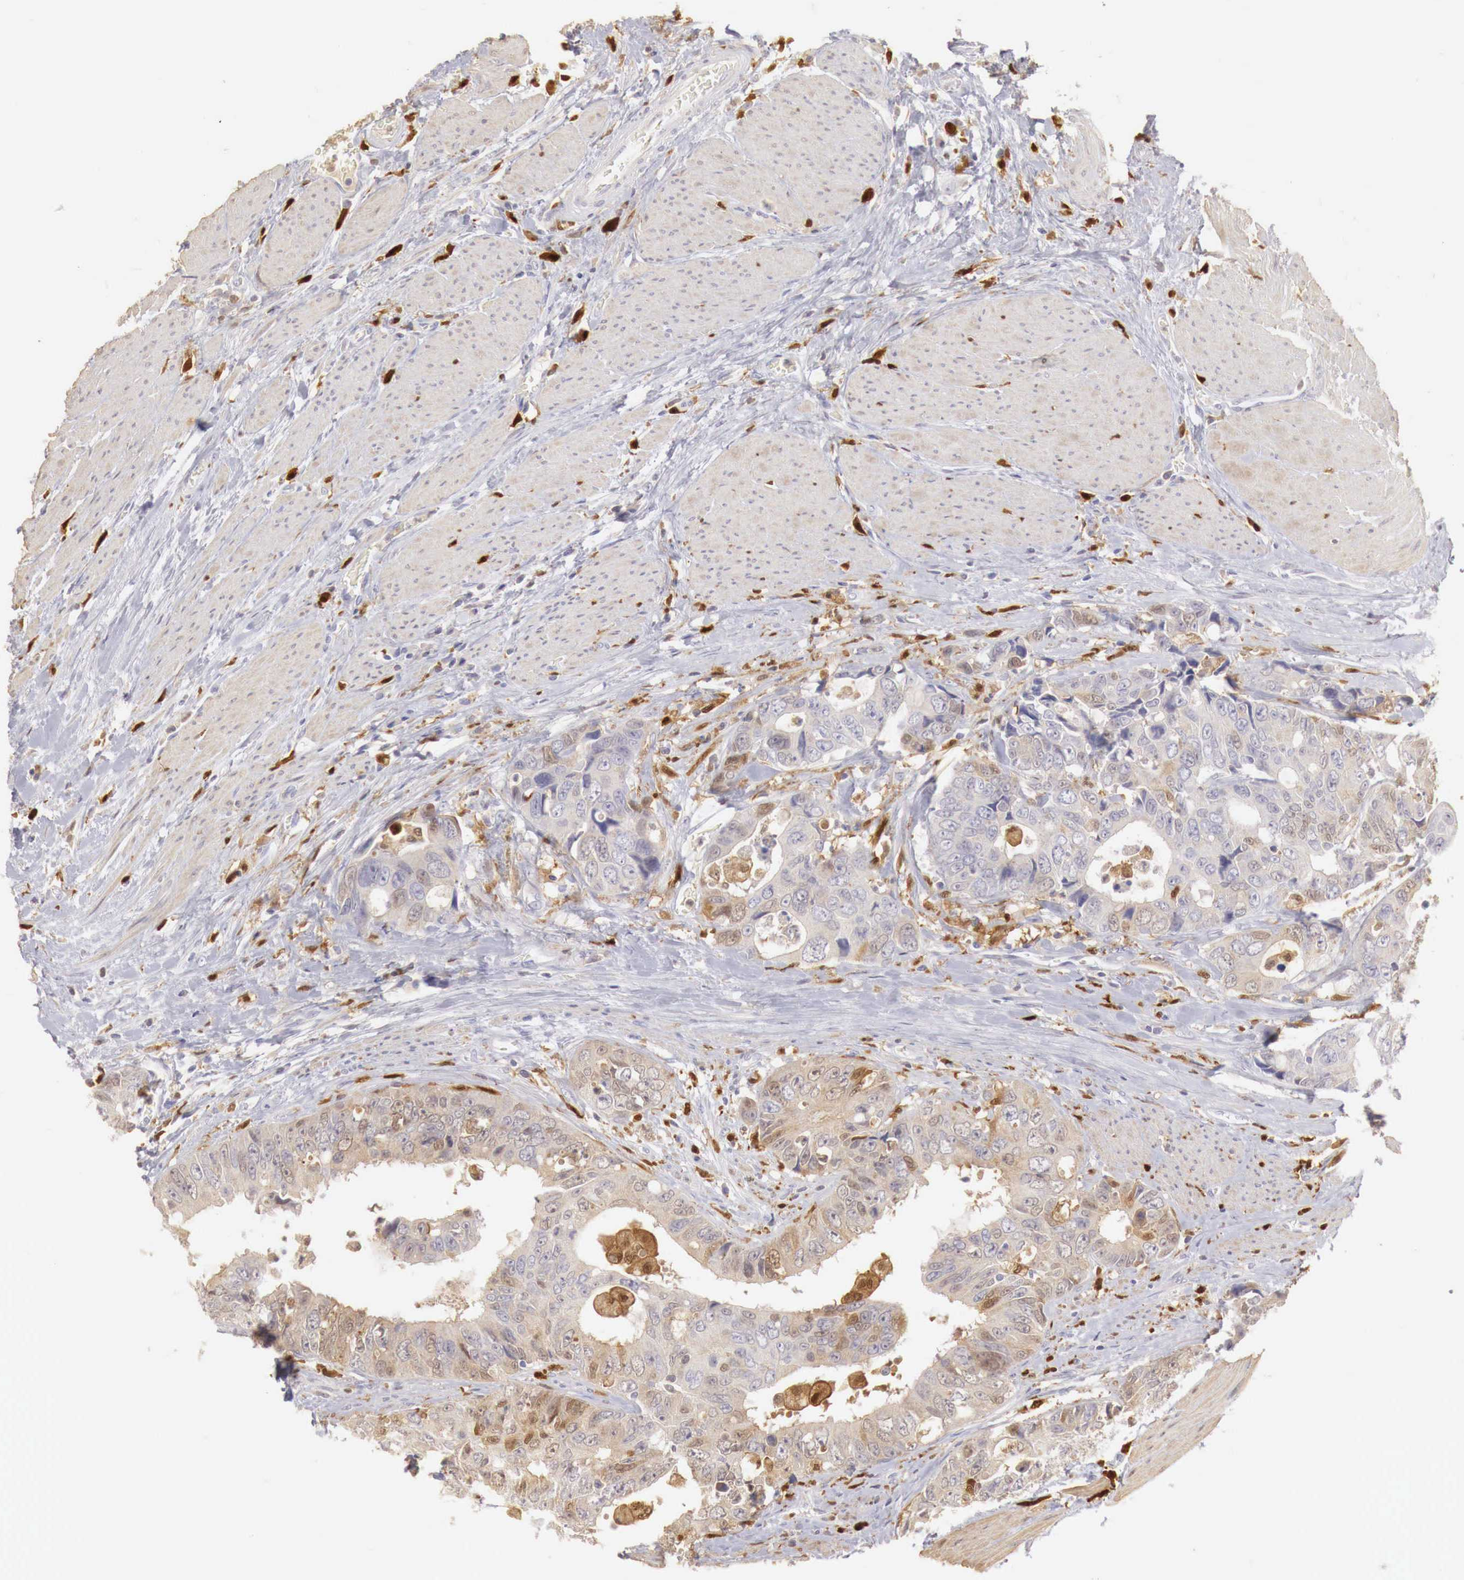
{"staining": {"intensity": "weak", "quantity": "25%-75%", "location": "cytoplasmic/membranous"}, "tissue": "colorectal cancer", "cell_type": "Tumor cells", "image_type": "cancer", "snomed": [{"axis": "morphology", "description": "Adenocarcinoma, NOS"}, {"axis": "topography", "description": "Rectum"}], "caption": "Adenocarcinoma (colorectal) stained with IHC shows weak cytoplasmic/membranous expression in about 25%-75% of tumor cells.", "gene": "RENBP", "patient": {"sex": "female", "age": 67}}